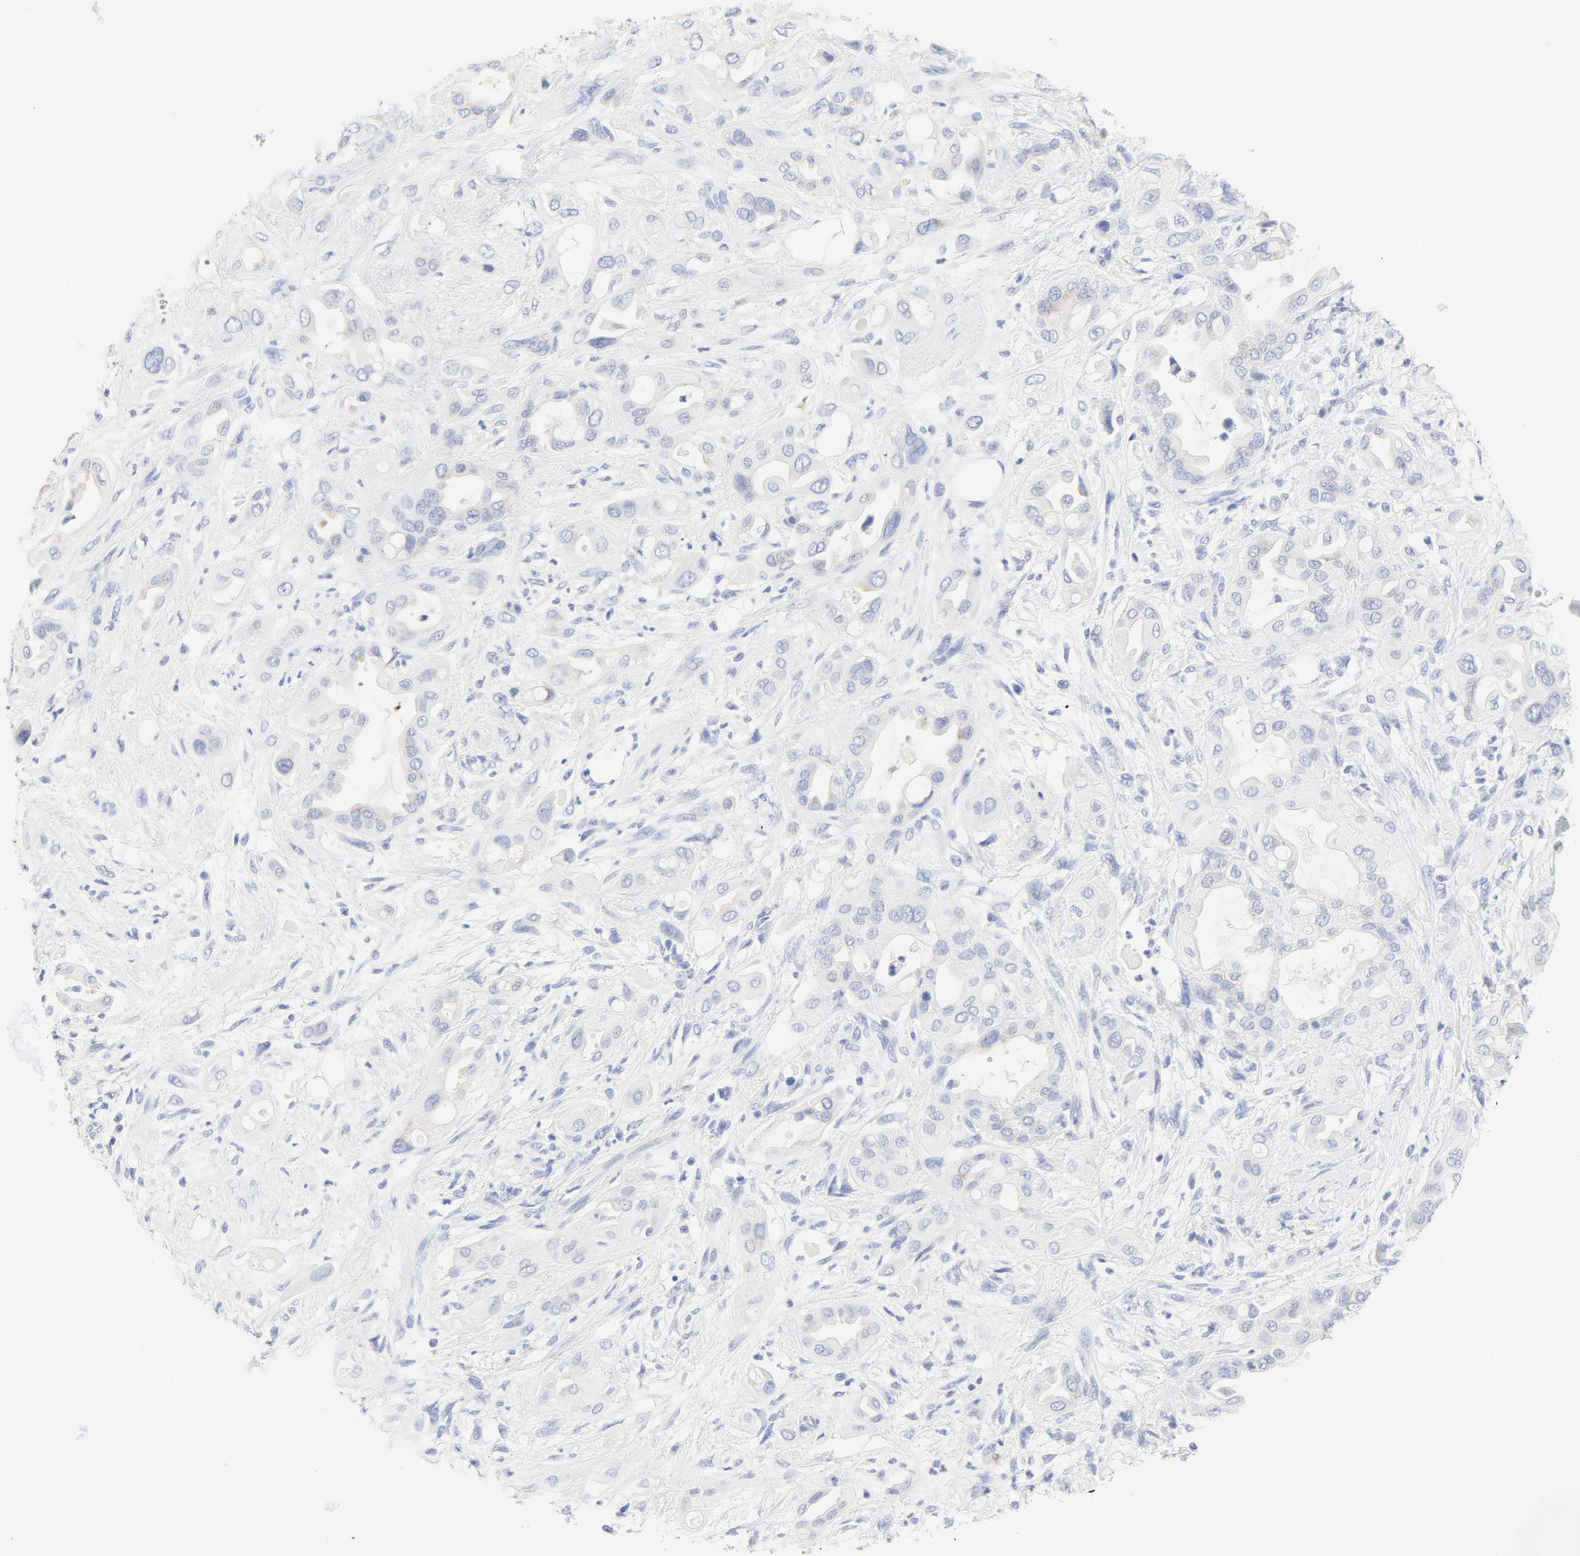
{"staining": {"intensity": "negative", "quantity": "none", "location": "none"}, "tissue": "pancreatic cancer", "cell_type": "Tumor cells", "image_type": "cancer", "snomed": [{"axis": "morphology", "description": "Adenocarcinoma, NOS"}, {"axis": "morphology", "description": "Adenocarcinoma, metastatic, NOS"}, {"axis": "topography", "description": "Lymph node"}, {"axis": "topography", "description": "Pancreas"}, {"axis": "topography", "description": "Duodenum"}], "caption": "Immunohistochemical staining of human pancreatic cancer exhibits no significant staining in tumor cells.", "gene": "SLCO1B3", "patient": {"sex": "female", "age": 64}}